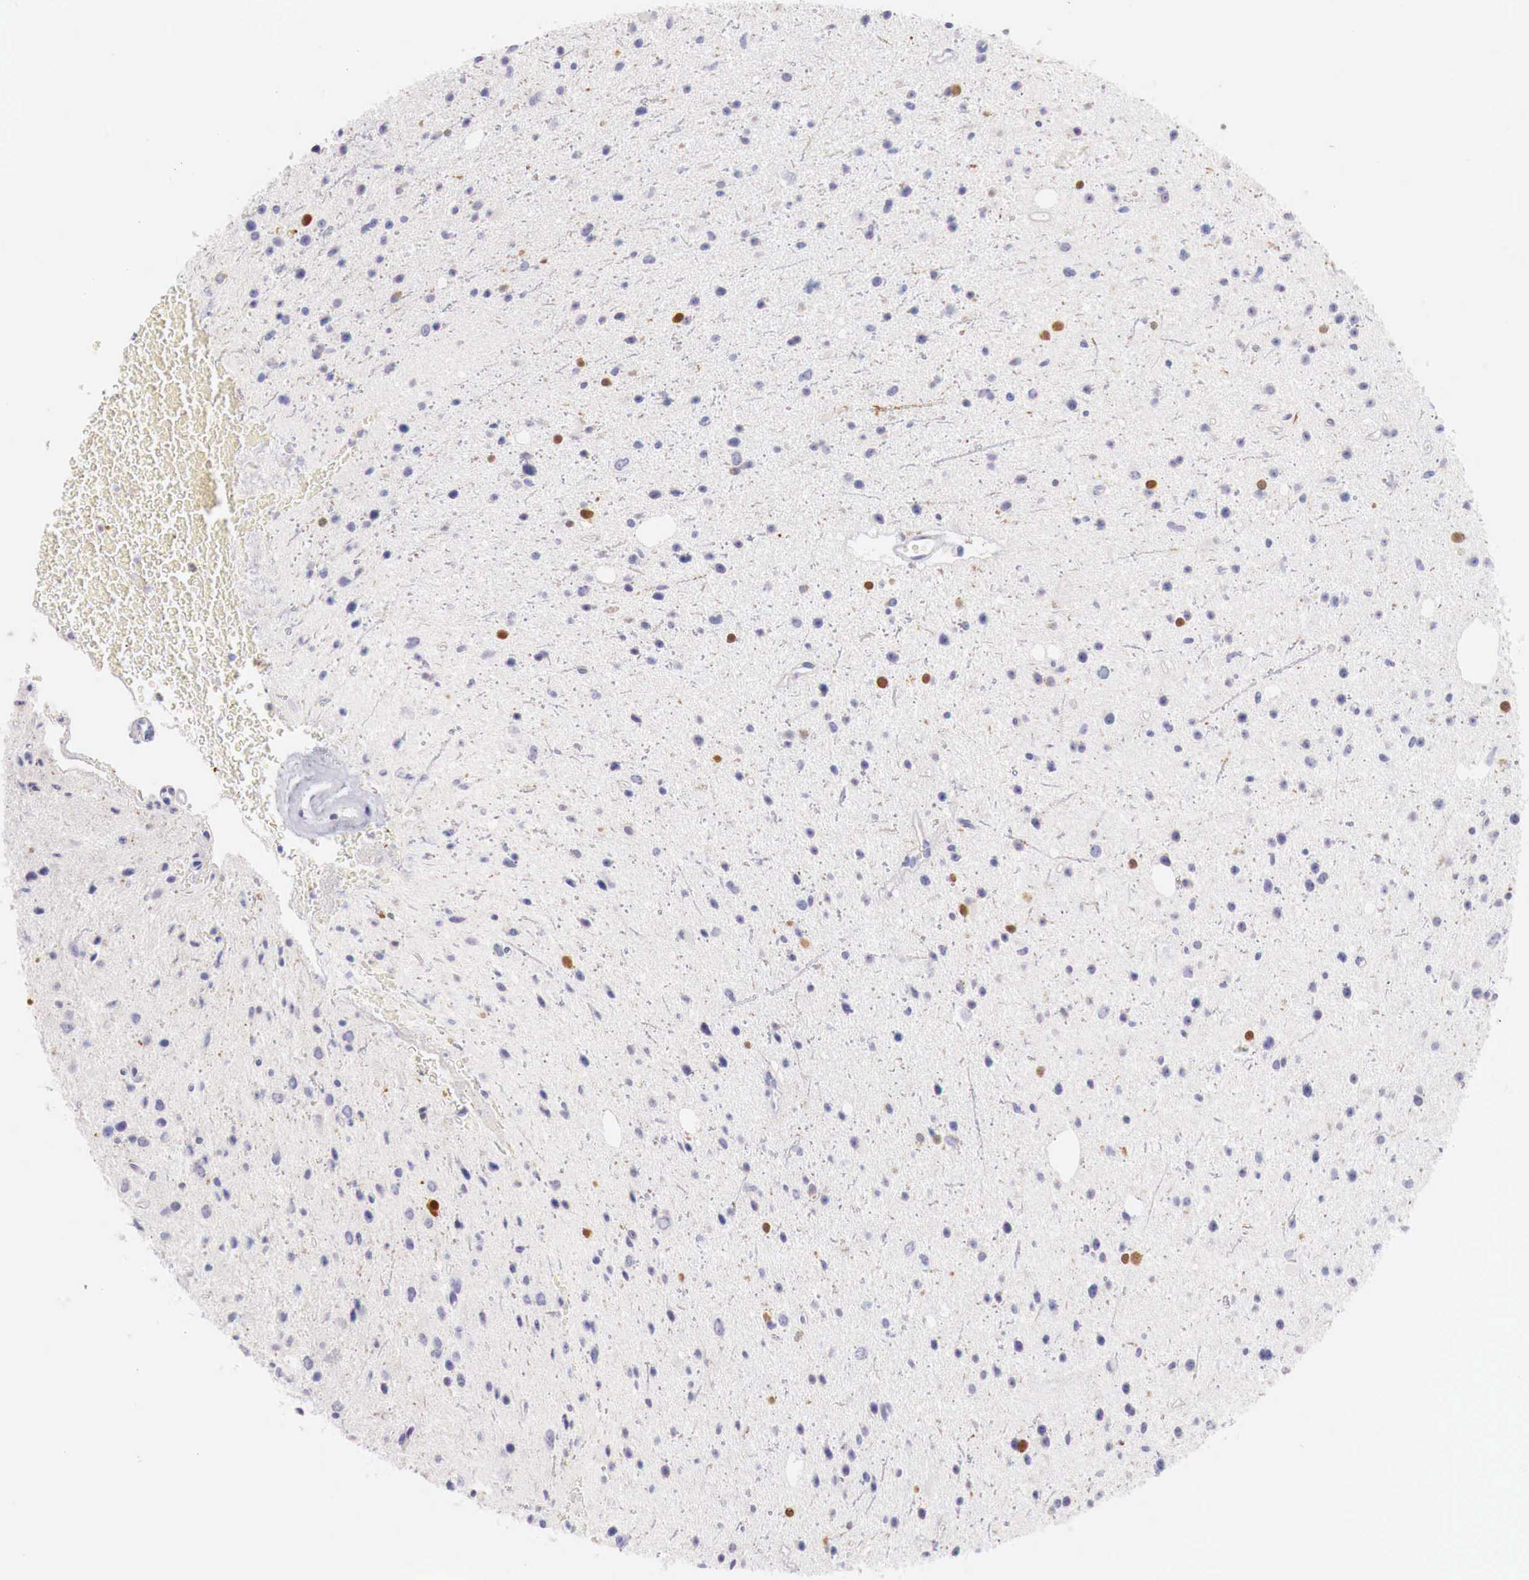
{"staining": {"intensity": "strong", "quantity": "<25%", "location": "cytoplasmic/membranous,nuclear"}, "tissue": "glioma", "cell_type": "Tumor cells", "image_type": "cancer", "snomed": [{"axis": "morphology", "description": "Glioma, malignant, Low grade"}, {"axis": "topography", "description": "Brain"}], "caption": "Malignant glioma (low-grade) stained with DAB (3,3'-diaminobenzidine) immunohistochemistry exhibits medium levels of strong cytoplasmic/membranous and nuclear expression in approximately <25% of tumor cells.", "gene": "ITIH6", "patient": {"sex": "female", "age": 46}}